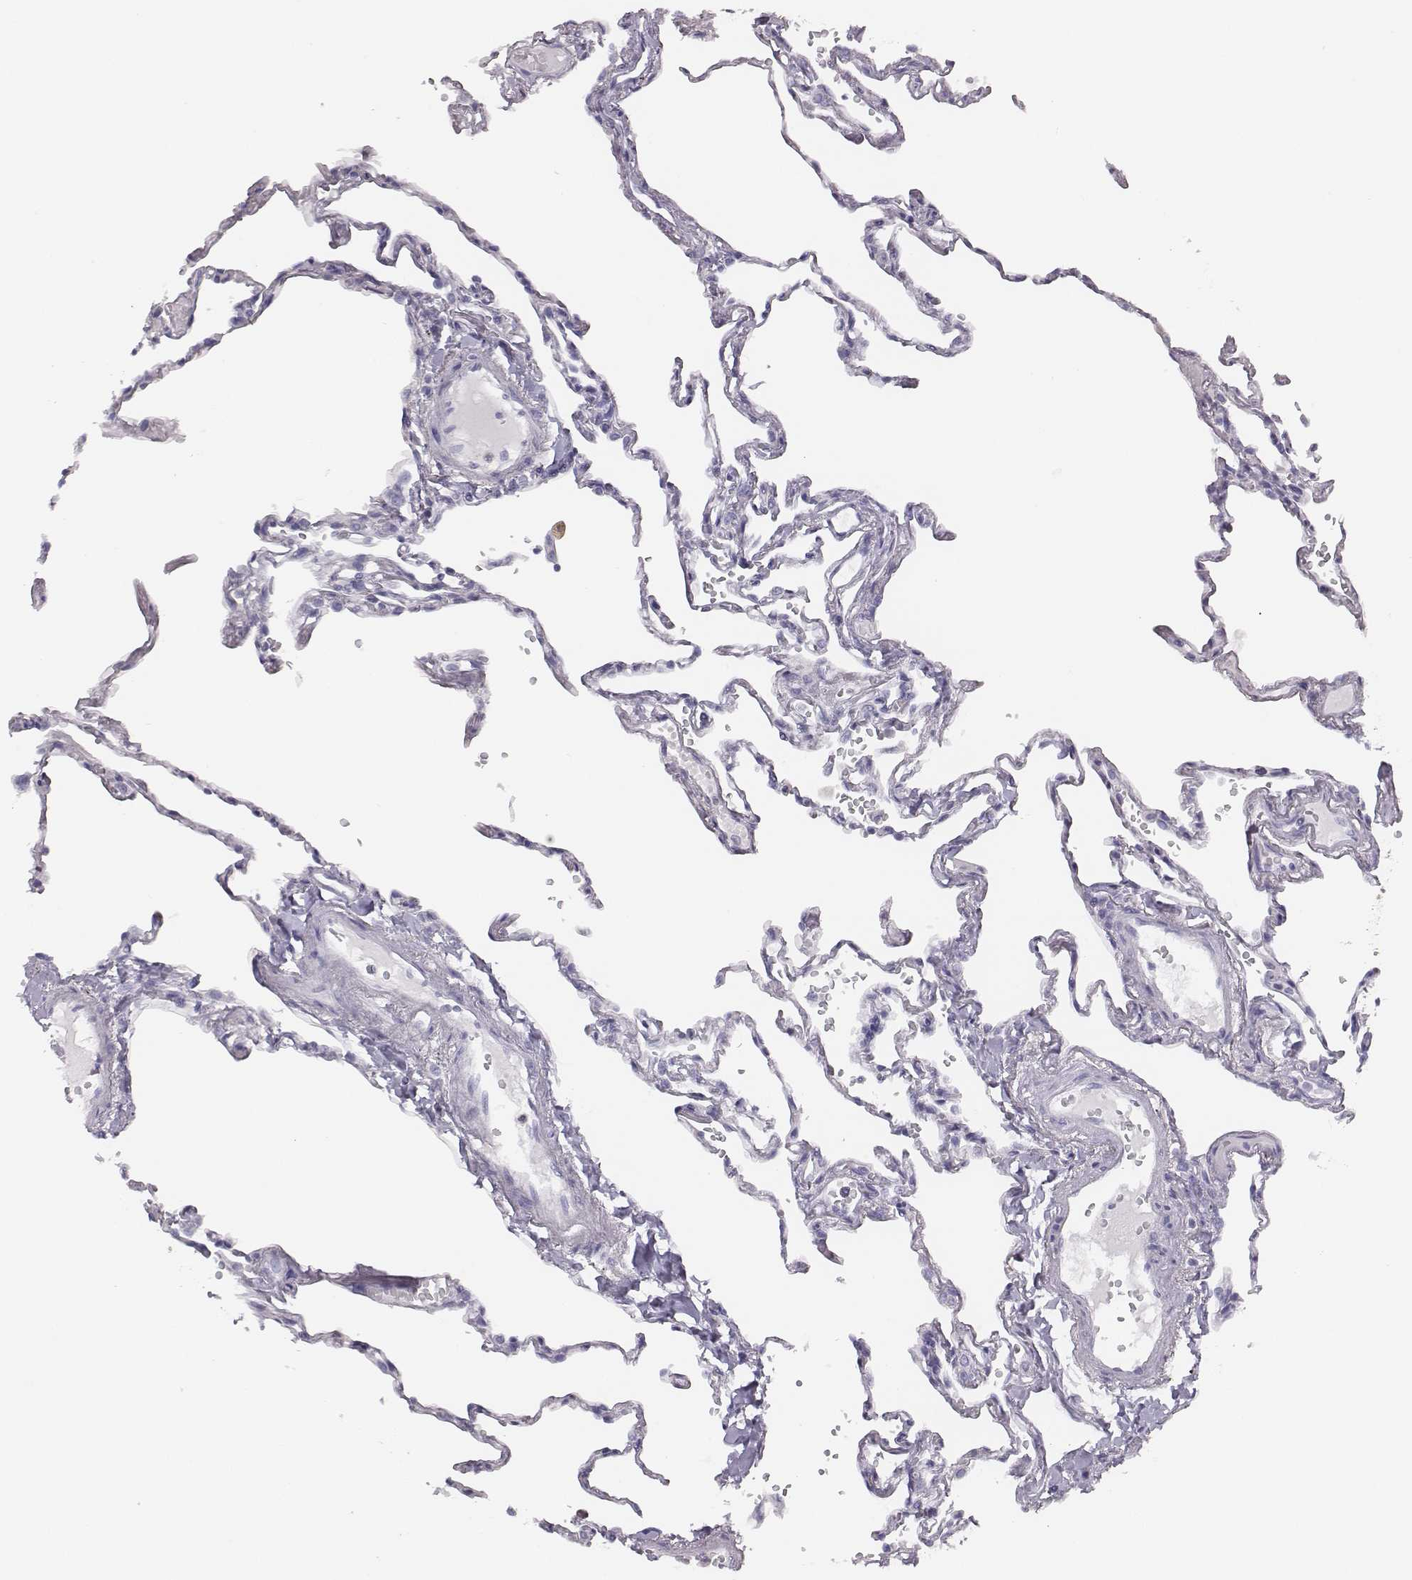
{"staining": {"intensity": "negative", "quantity": "none", "location": "none"}, "tissue": "lung", "cell_type": "Alveolar cells", "image_type": "normal", "snomed": [{"axis": "morphology", "description": "Normal tissue, NOS"}, {"axis": "topography", "description": "Lung"}], "caption": "A high-resolution histopathology image shows immunohistochemistry staining of normal lung, which demonstrates no significant positivity in alveolar cells. (DAB immunohistochemistry visualized using brightfield microscopy, high magnification).", "gene": "ENSG00000290147", "patient": {"sex": "male", "age": 78}}